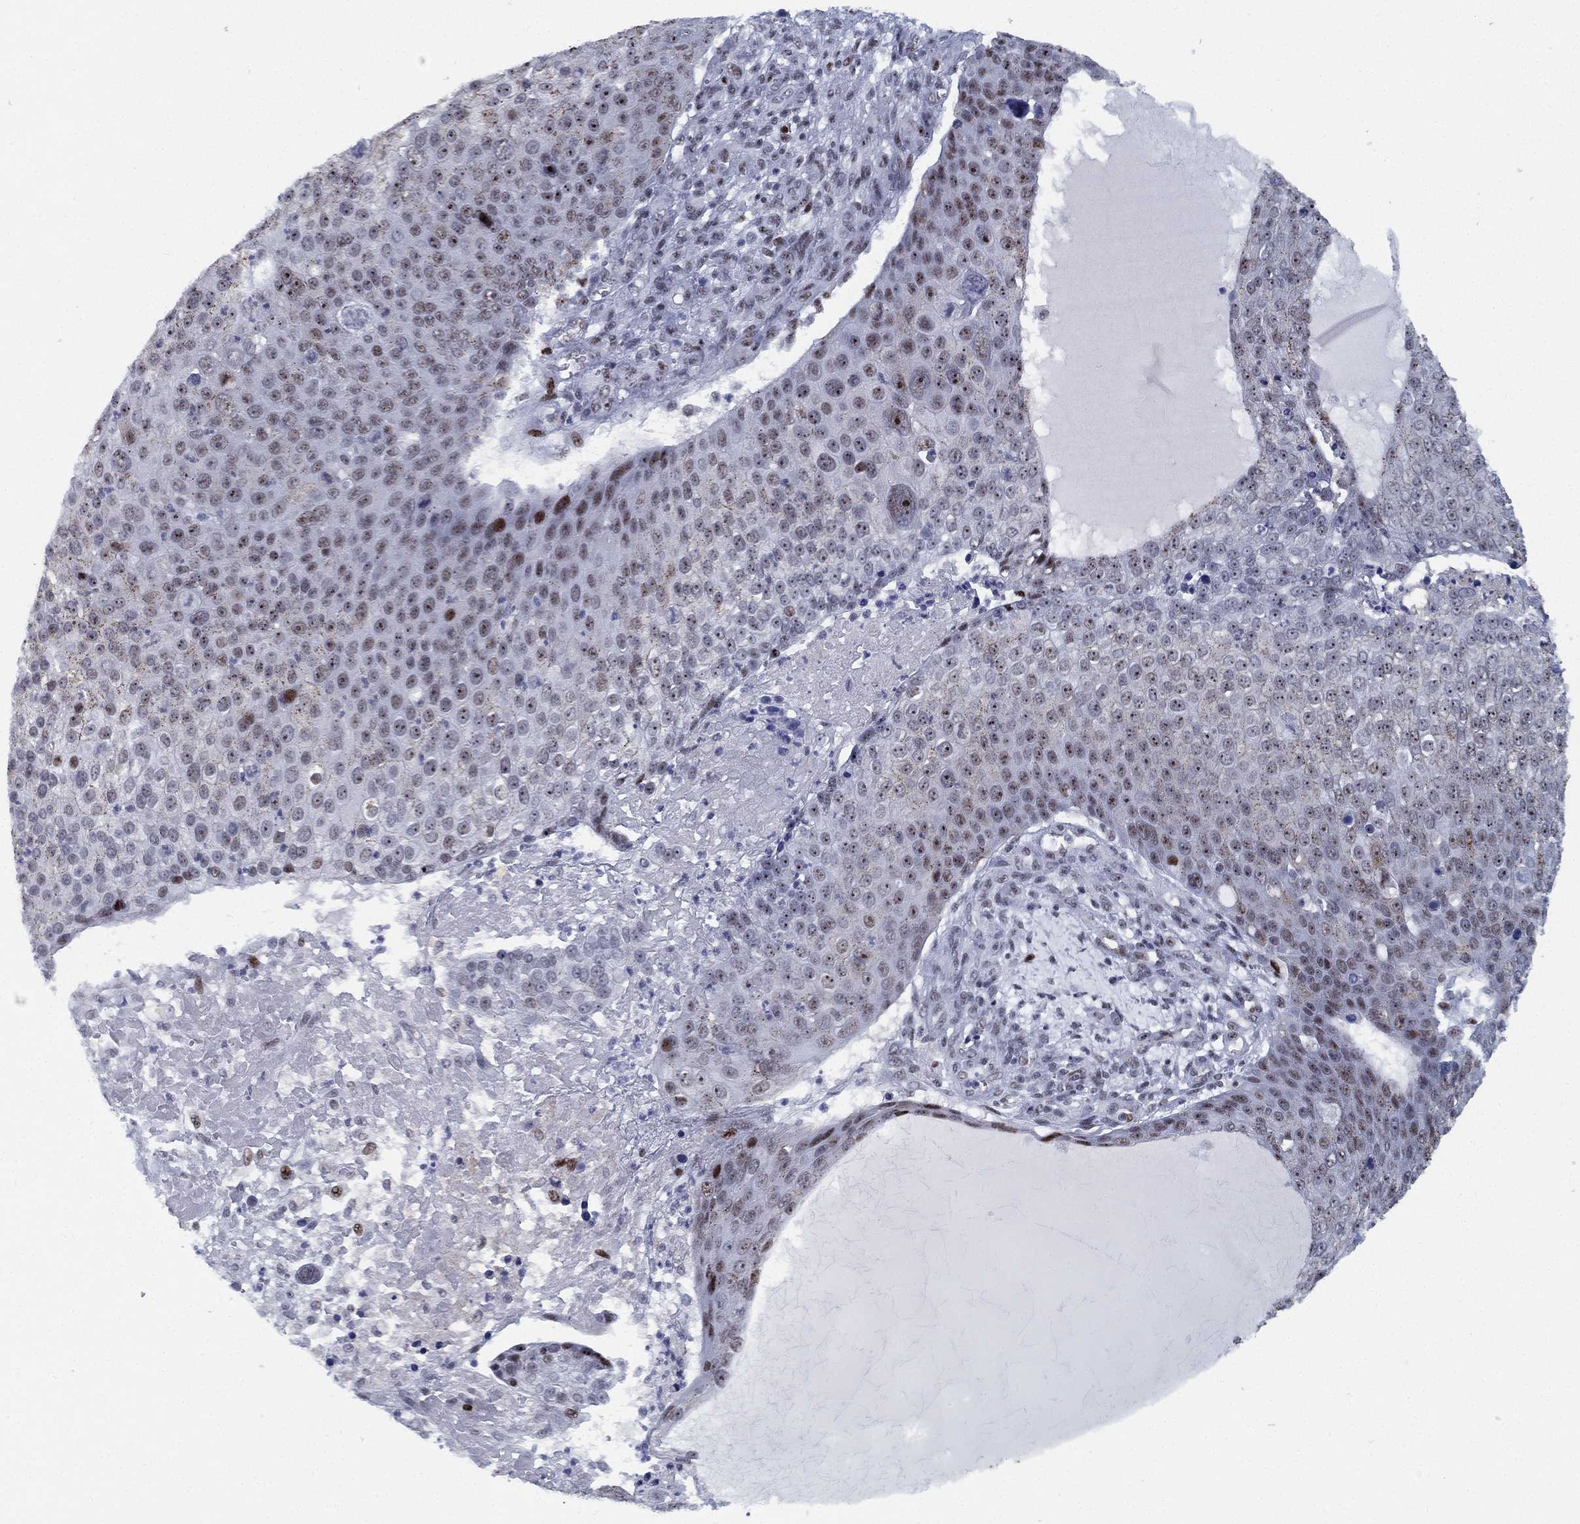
{"staining": {"intensity": "moderate", "quantity": "<25%", "location": "nuclear"}, "tissue": "skin cancer", "cell_type": "Tumor cells", "image_type": "cancer", "snomed": [{"axis": "morphology", "description": "Squamous cell carcinoma, NOS"}, {"axis": "topography", "description": "Skin"}], "caption": "Brown immunohistochemical staining in human skin cancer (squamous cell carcinoma) demonstrates moderate nuclear positivity in approximately <25% of tumor cells. The protein of interest is stained brown, and the nuclei are stained in blue (DAB IHC with brightfield microscopy, high magnification).", "gene": "CYB561D2", "patient": {"sex": "male", "age": 71}}